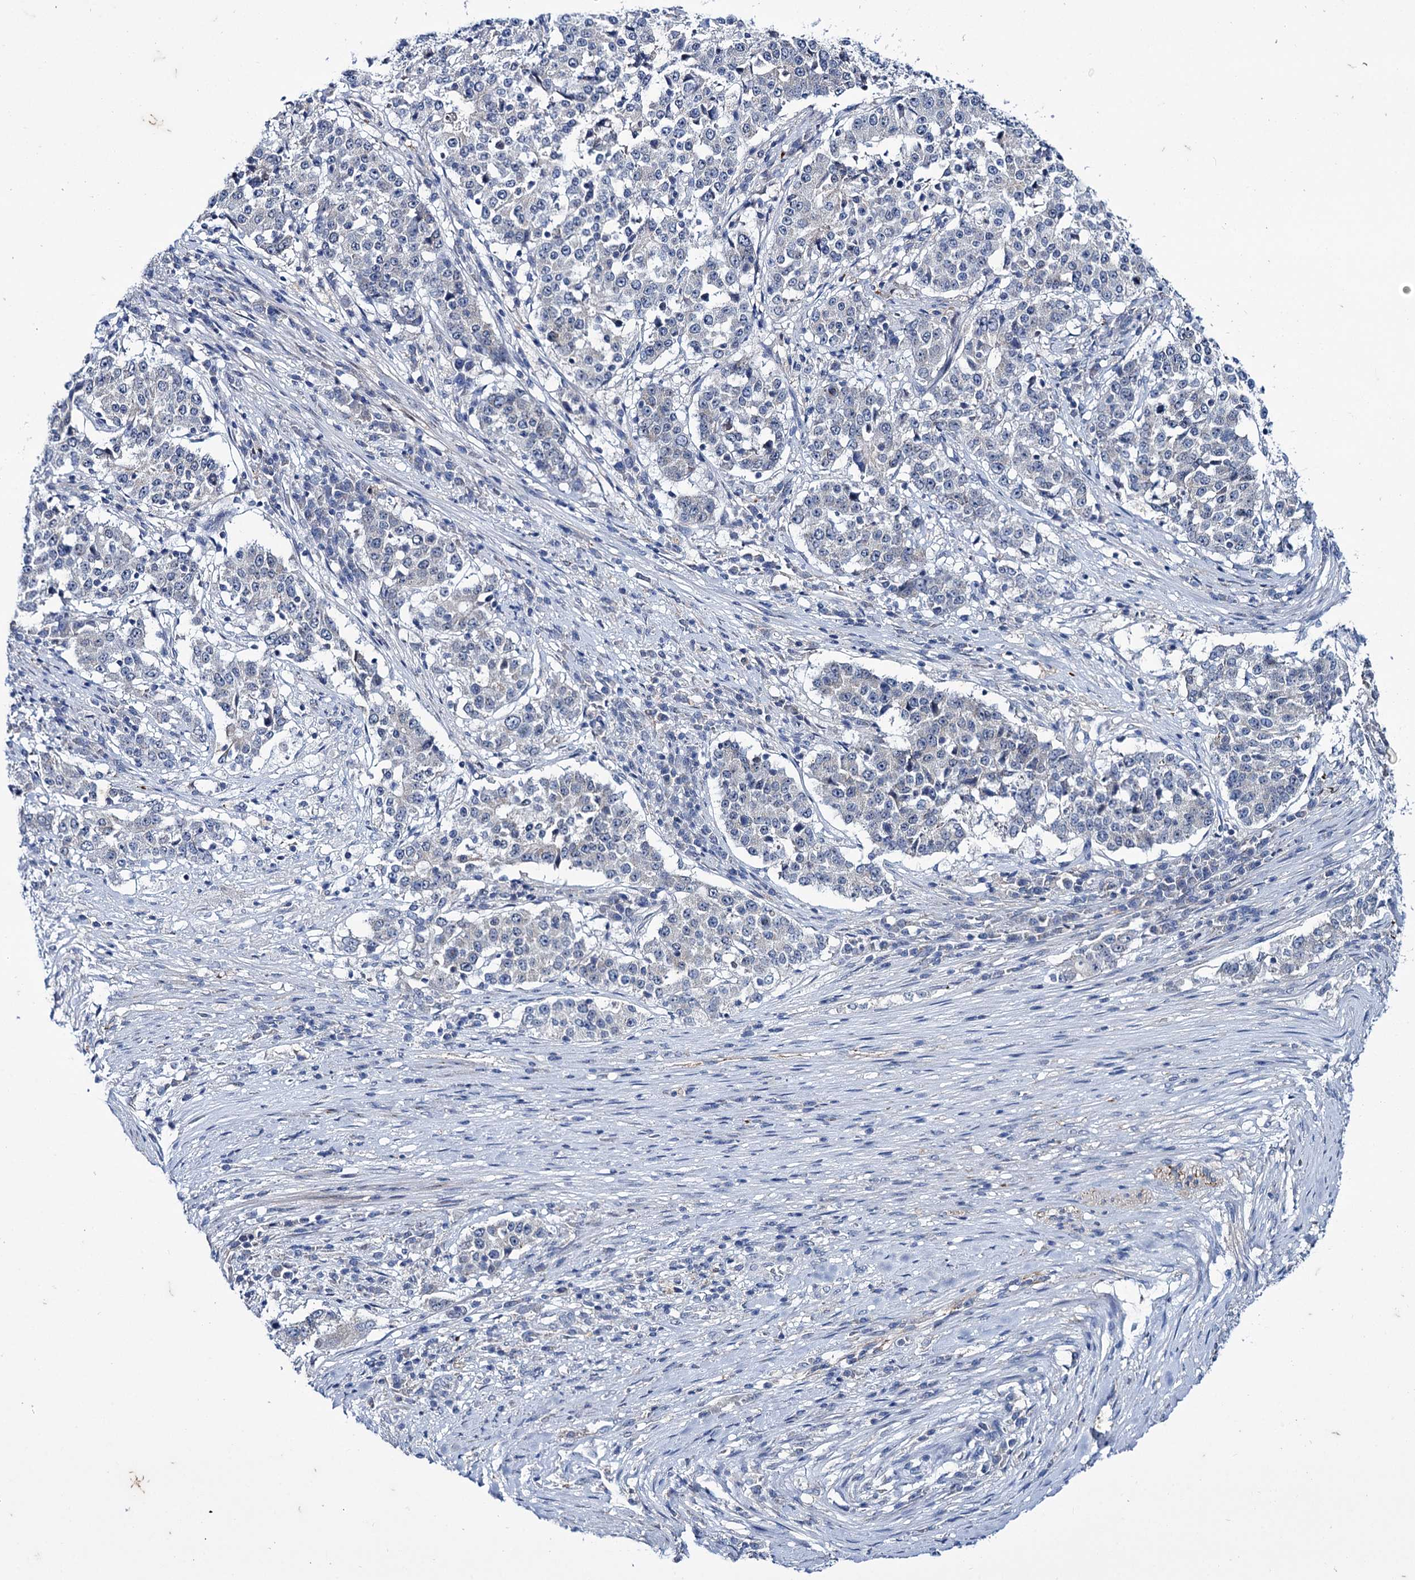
{"staining": {"intensity": "negative", "quantity": "none", "location": "none"}, "tissue": "stomach cancer", "cell_type": "Tumor cells", "image_type": "cancer", "snomed": [{"axis": "morphology", "description": "Adenocarcinoma, NOS"}, {"axis": "topography", "description": "Stomach"}], "caption": "A high-resolution histopathology image shows immunohistochemistry (IHC) staining of stomach cancer (adenocarcinoma), which reveals no significant staining in tumor cells.", "gene": "MID1IP1", "patient": {"sex": "male", "age": 59}}